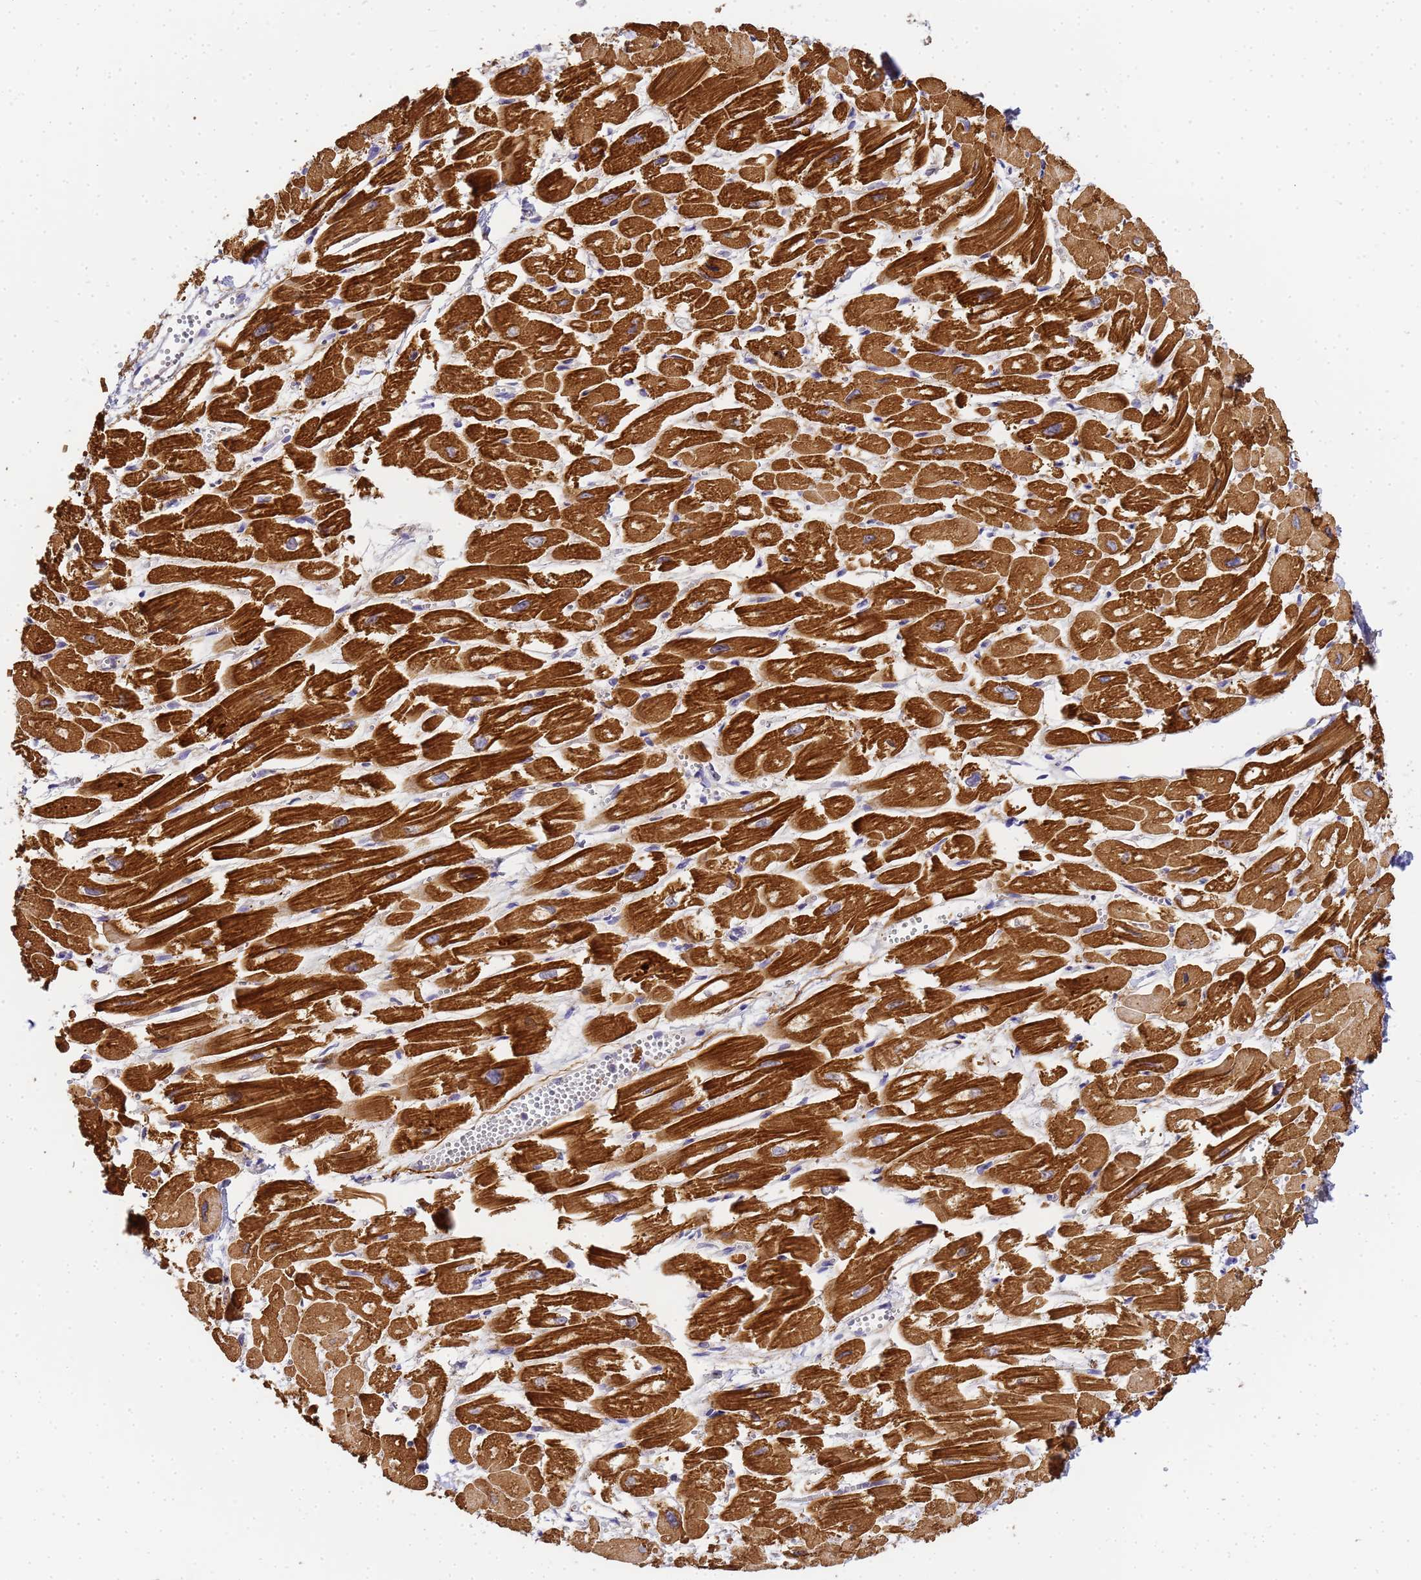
{"staining": {"intensity": "strong", "quantity": ">75%", "location": "cytoplasmic/membranous"}, "tissue": "heart muscle", "cell_type": "Cardiomyocytes", "image_type": "normal", "snomed": [{"axis": "morphology", "description": "Normal tissue, NOS"}, {"axis": "topography", "description": "Heart"}], "caption": "Human heart muscle stained for a protein (brown) exhibits strong cytoplasmic/membranous positive positivity in approximately >75% of cardiomyocytes.", "gene": "MYL10", "patient": {"sex": "male", "age": 54}}